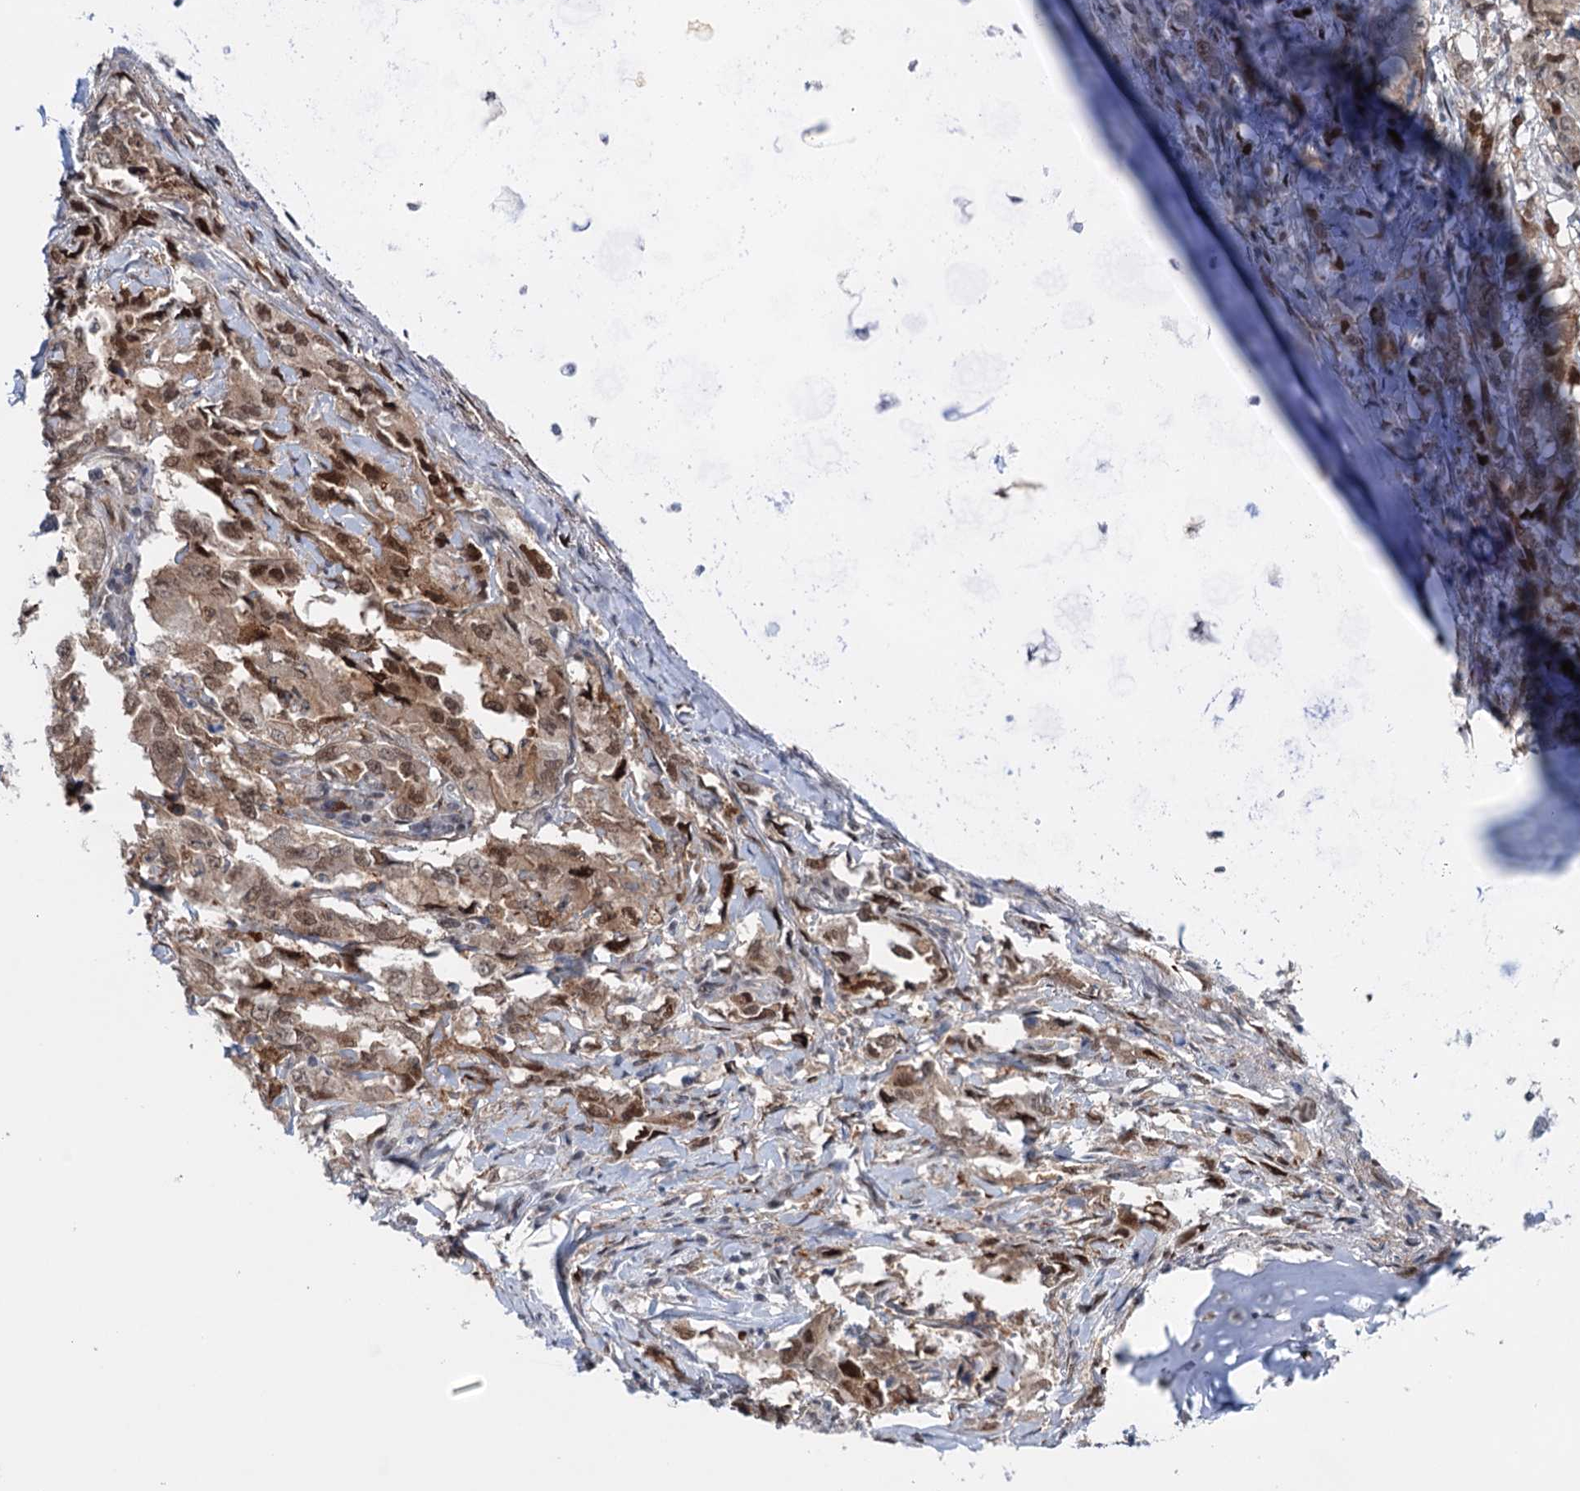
{"staining": {"intensity": "moderate", "quantity": ">75%", "location": "cytoplasmic/membranous,nuclear"}, "tissue": "lung cancer", "cell_type": "Tumor cells", "image_type": "cancer", "snomed": [{"axis": "morphology", "description": "Adenocarcinoma, NOS"}, {"axis": "topography", "description": "Lung"}], "caption": "Tumor cells display medium levels of moderate cytoplasmic/membranous and nuclear expression in about >75% of cells in lung adenocarcinoma.", "gene": "FAM53A", "patient": {"sex": "female", "age": 51}}